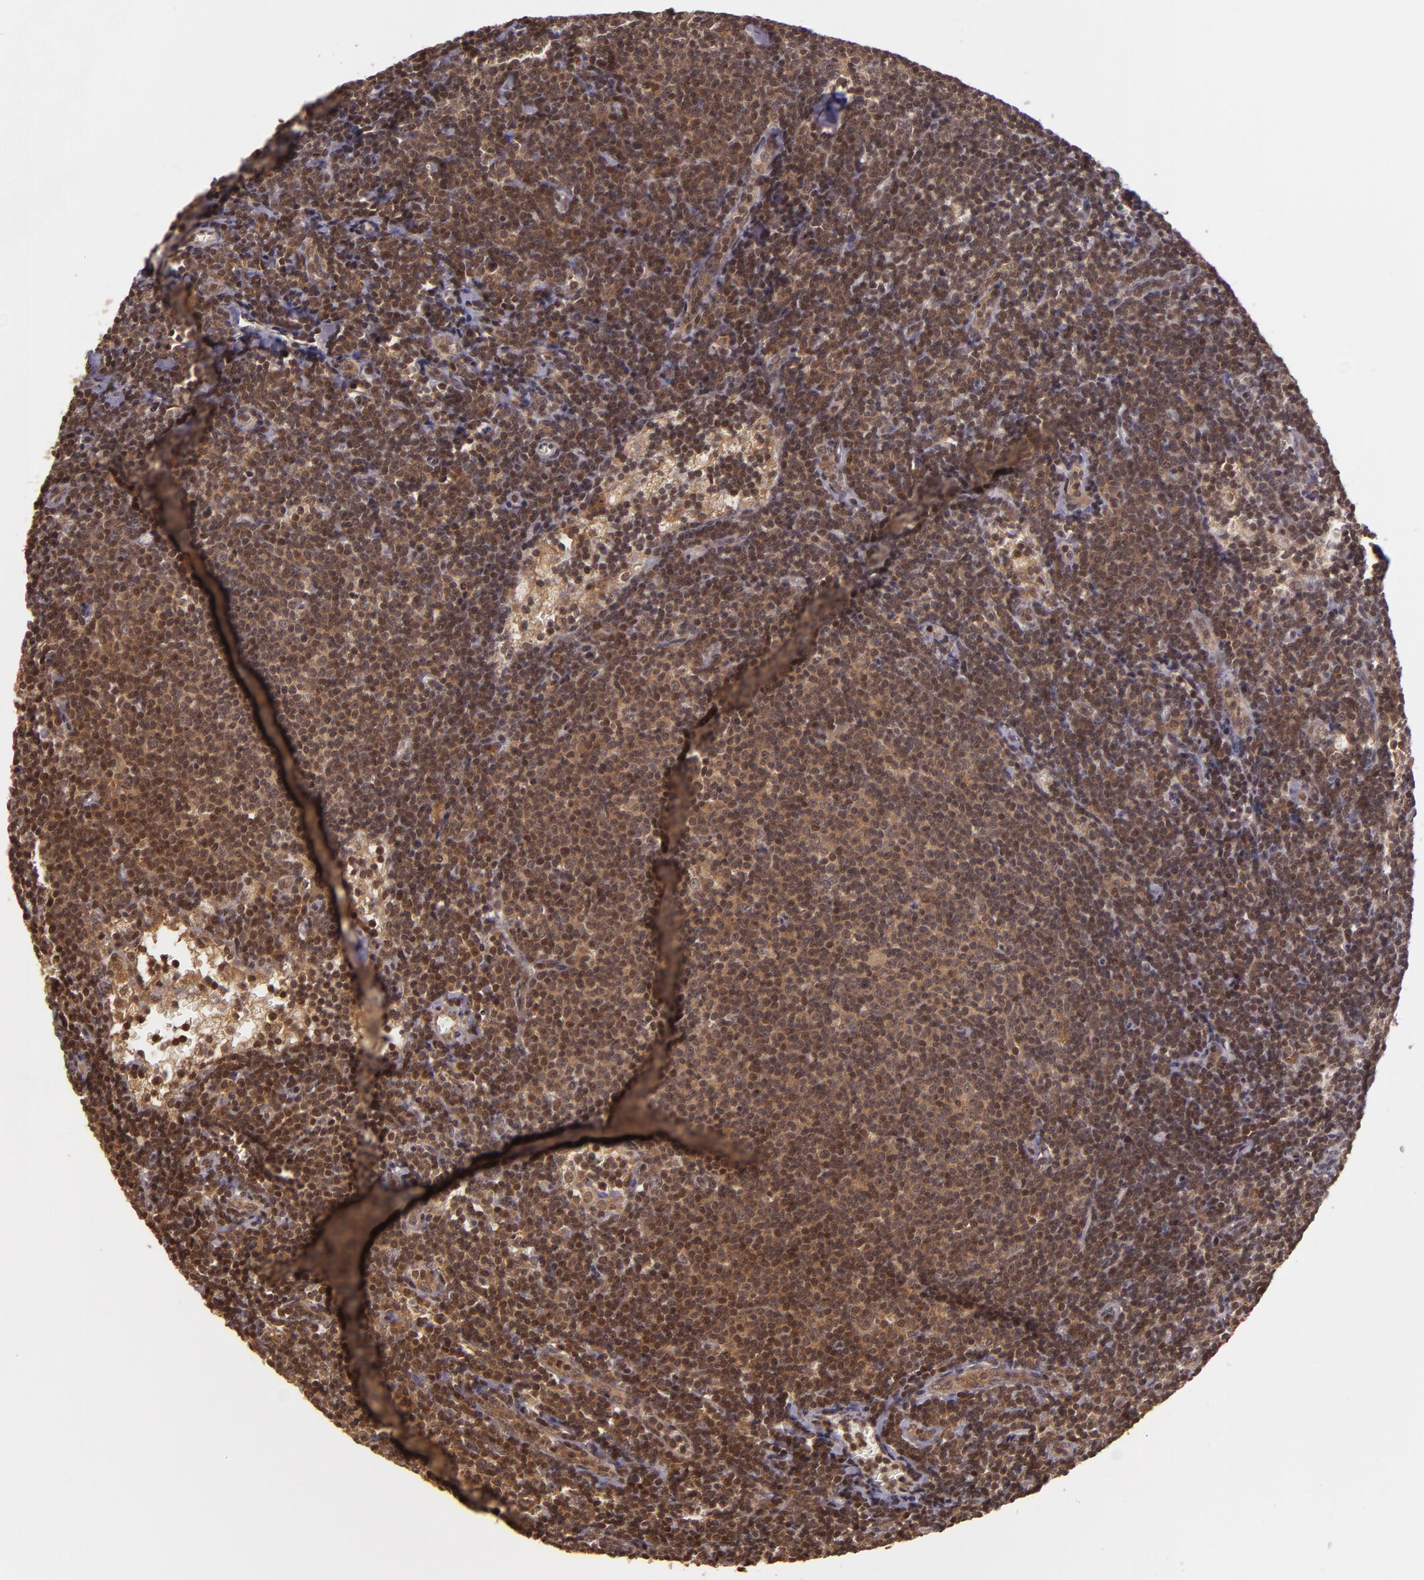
{"staining": {"intensity": "moderate", "quantity": ">75%", "location": "cytoplasmic/membranous,nuclear"}, "tissue": "lymphoma", "cell_type": "Tumor cells", "image_type": "cancer", "snomed": [{"axis": "morphology", "description": "Malignant lymphoma, non-Hodgkin's type, Low grade"}, {"axis": "topography", "description": "Lymph node"}], "caption": "Moderate cytoplasmic/membranous and nuclear protein expression is seen in about >75% of tumor cells in low-grade malignant lymphoma, non-Hodgkin's type. The protein is stained brown, and the nuclei are stained in blue (DAB IHC with brightfield microscopy, high magnification).", "gene": "TXNRD2", "patient": {"sex": "male", "age": 65}}